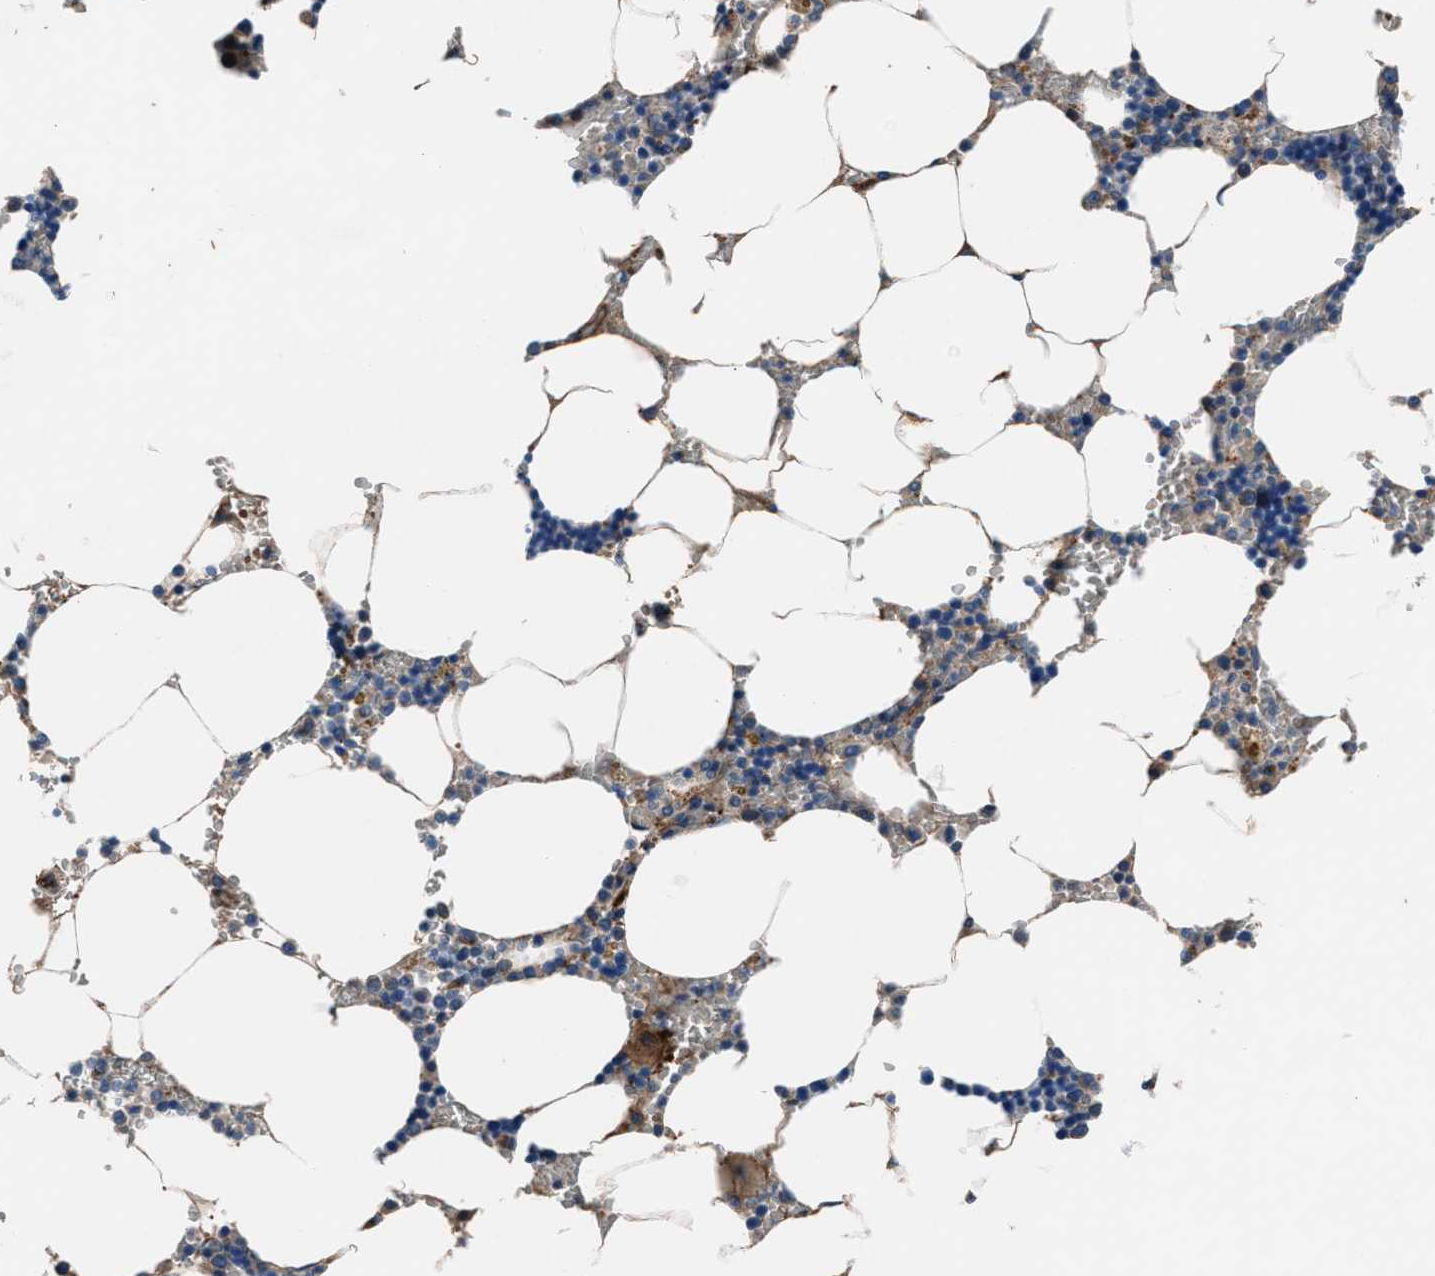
{"staining": {"intensity": "weak", "quantity": "<25%", "location": "cytoplasmic/membranous"}, "tissue": "bone marrow", "cell_type": "Hematopoietic cells", "image_type": "normal", "snomed": [{"axis": "morphology", "description": "Normal tissue, NOS"}, {"axis": "topography", "description": "Bone marrow"}], "caption": "Image shows no significant protein expression in hematopoietic cells of normal bone marrow. The staining was performed using DAB to visualize the protein expression in brown, while the nuclei were stained in blue with hematoxylin (Magnification: 20x).", "gene": "PRTFDC1", "patient": {"sex": "male", "age": 70}}